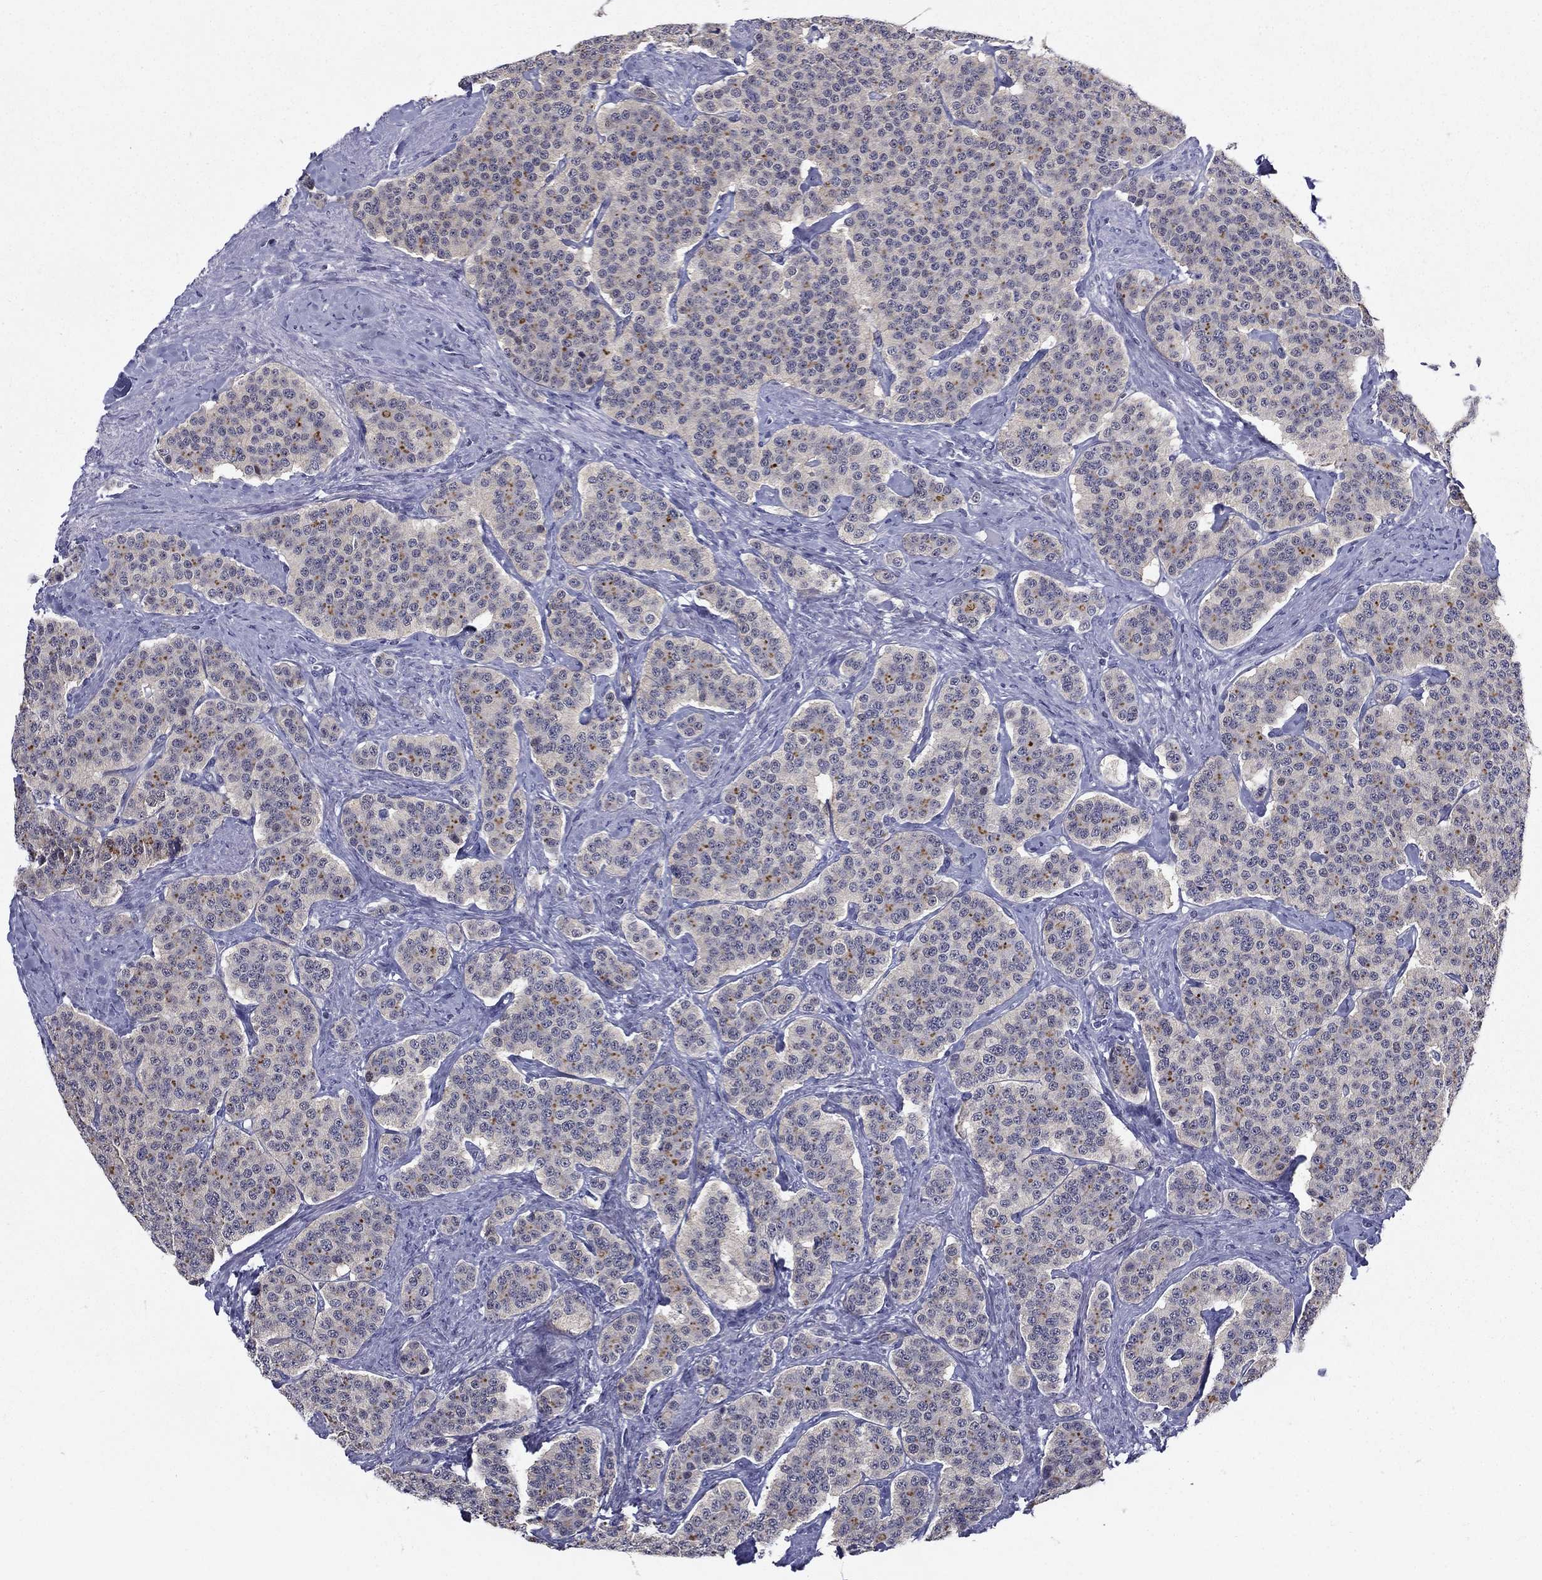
{"staining": {"intensity": "moderate", "quantity": "<25%", "location": "cytoplasmic/membranous"}, "tissue": "carcinoid", "cell_type": "Tumor cells", "image_type": "cancer", "snomed": [{"axis": "morphology", "description": "Carcinoid, malignant, NOS"}, {"axis": "topography", "description": "Small intestine"}], "caption": "Protein expression analysis of carcinoid reveals moderate cytoplasmic/membranous staining in approximately <25% of tumor cells.", "gene": "C4orf19", "patient": {"sex": "female", "age": 58}}